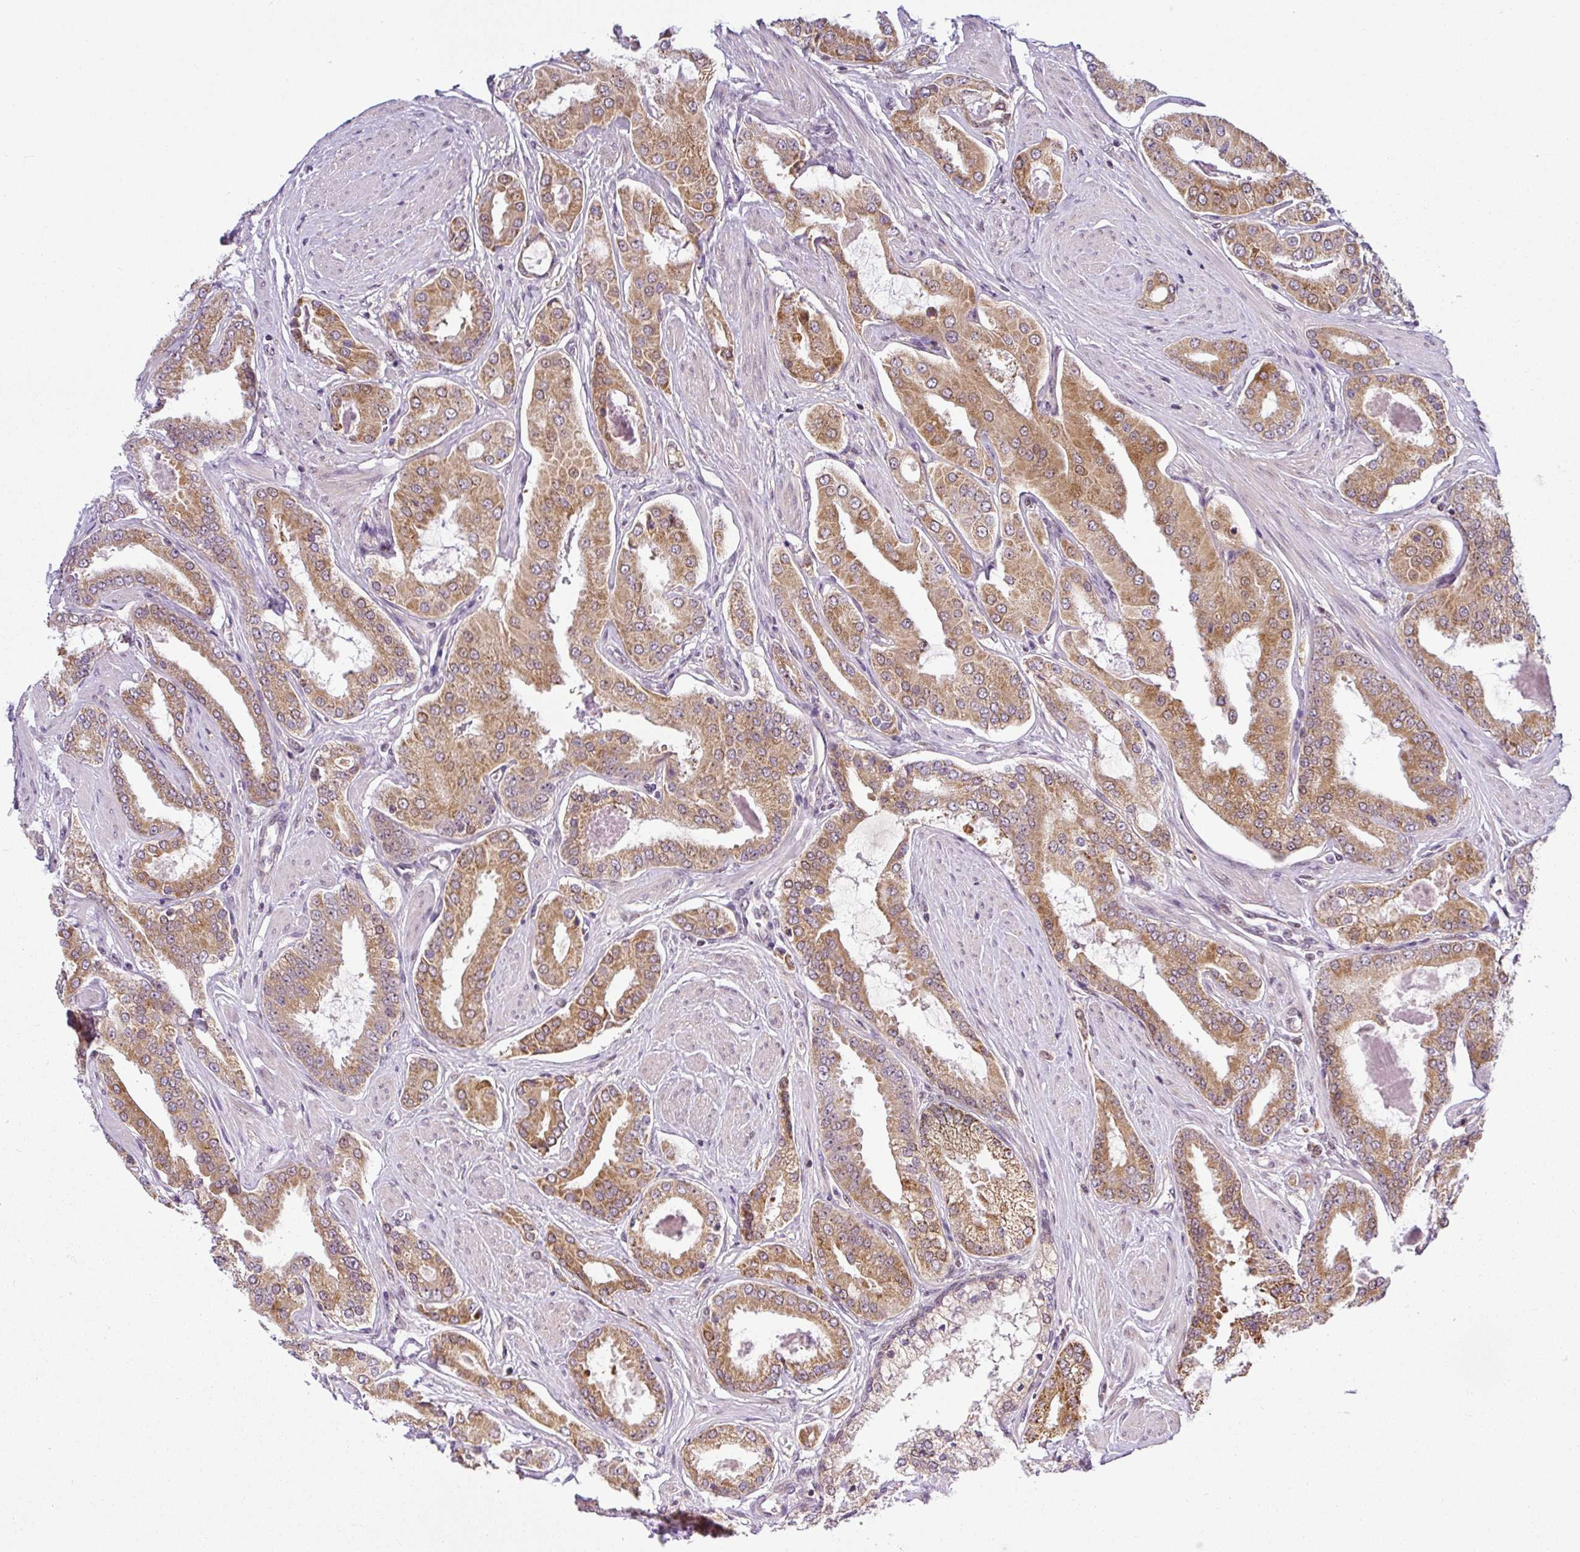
{"staining": {"intensity": "moderate", "quantity": ">75%", "location": "cytoplasmic/membranous"}, "tissue": "prostate cancer", "cell_type": "Tumor cells", "image_type": "cancer", "snomed": [{"axis": "morphology", "description": "Adenocarcinoma, Low grade"}, {"axis": "topography", "description": "Prostate"}], "caption": "IHC image of human low-grade adenocarcinoma (prostate) stained for a protein (brown), which exhibits medium levels of moderate cytoplasmic/membranous staining in approximately >75% of tumor cells.", "gene": "NDUFB2", "patient": {"sex": "male", "age": 42}}